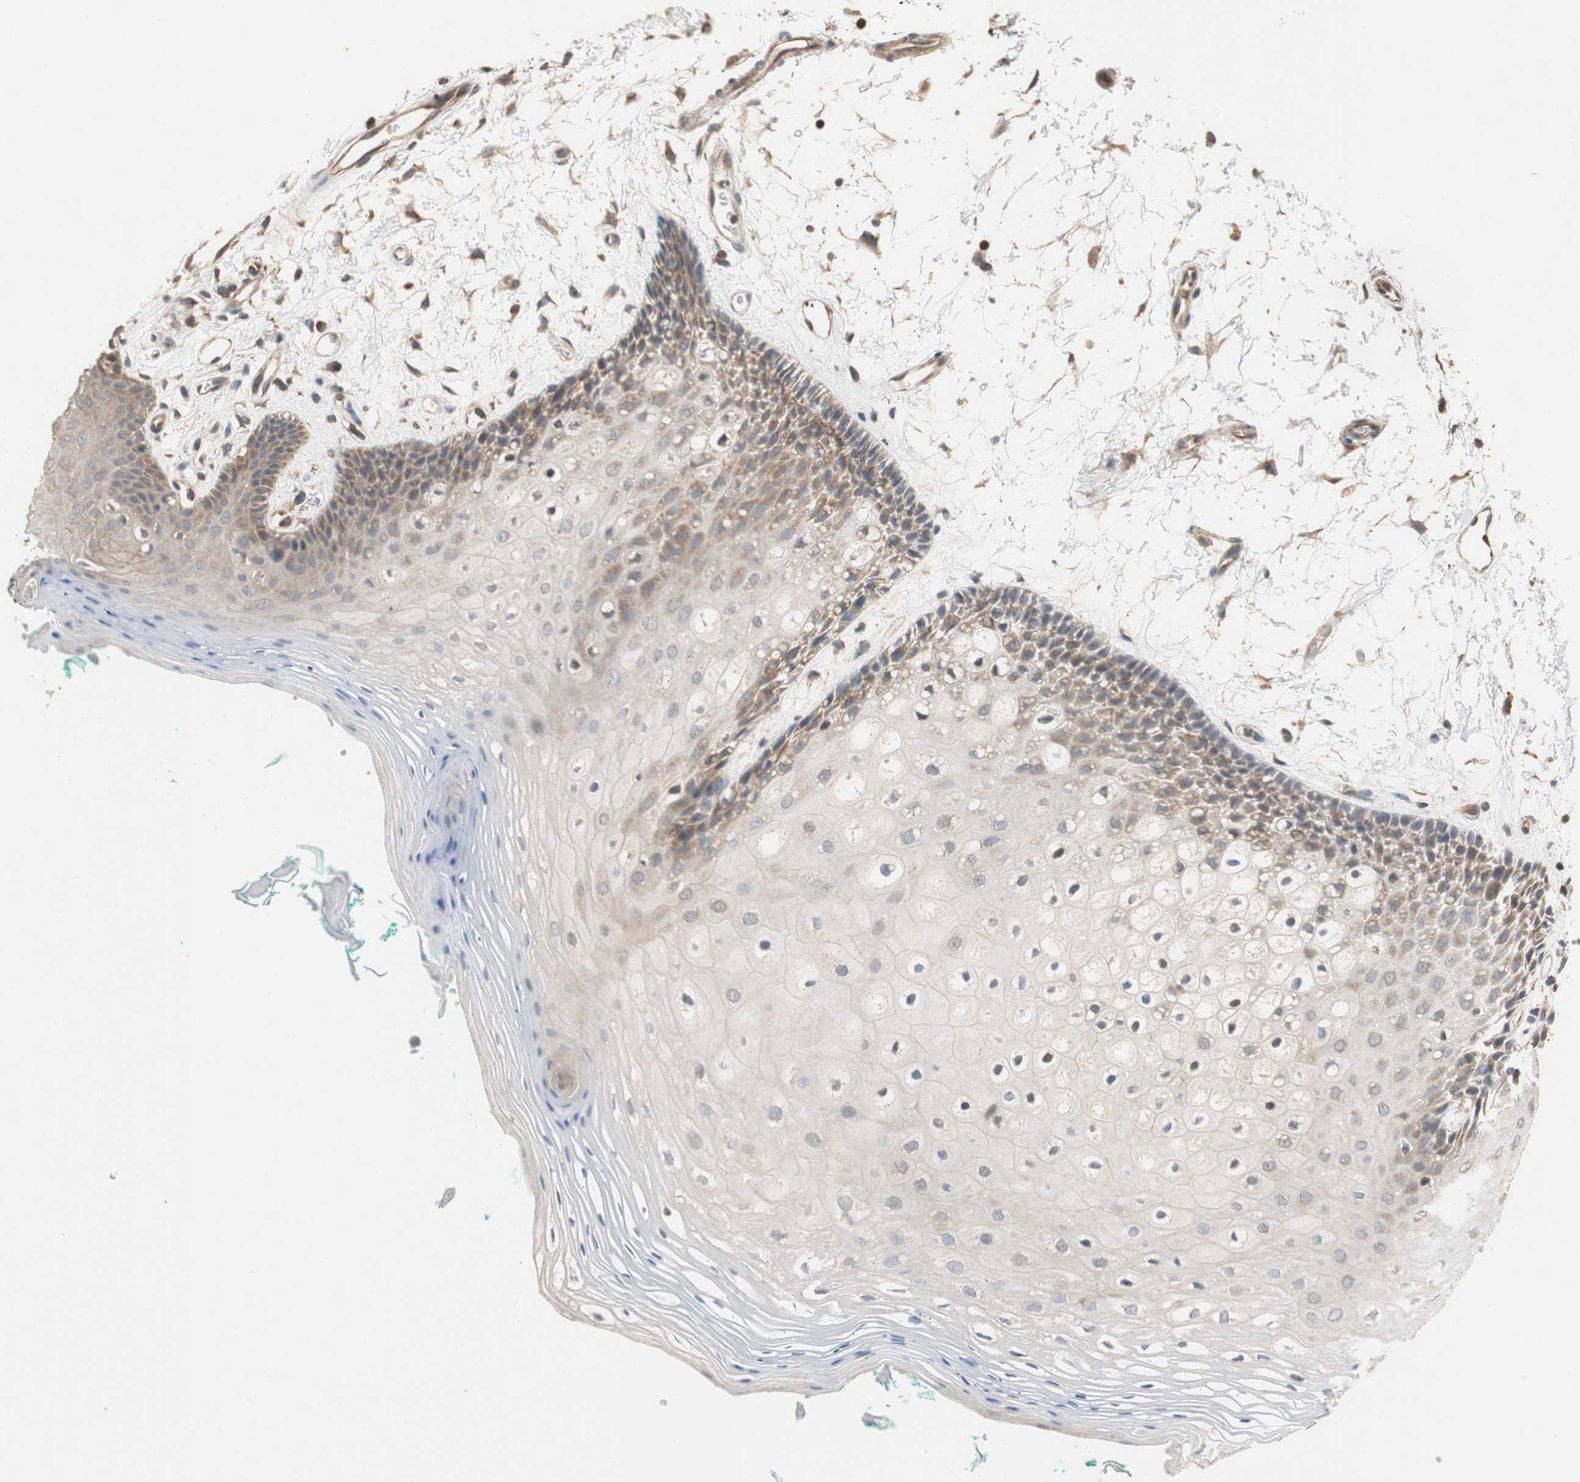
{"staining": {"intensity": "moderate", "quantity": "25%-75%", "location": "cytoplasmic/membranous"}, "tissue": "oral mucosa", "cell_type": "Squamous epithelial cells", "image_type": "normal", "snomed": [{"axis": "morphology", "description": "Normal tissue, NOS"}, {"axis": "topography", "description": "Skeletal muscle"}, {"axis": "topography", "description": "Oral tissue"}, {"axis": "topography", "description": "Peripheral nerve tissue"}], "caption": "This image displays immunohistochemistry (IHC) staining of normal oral mucosa, with medium moderate cytoplasmic/membranous staining in approximately 25%-75% of squamous epithelial cells.", "gene": "MAP4K2", "patient": {"sex": "female", "age": 84}}